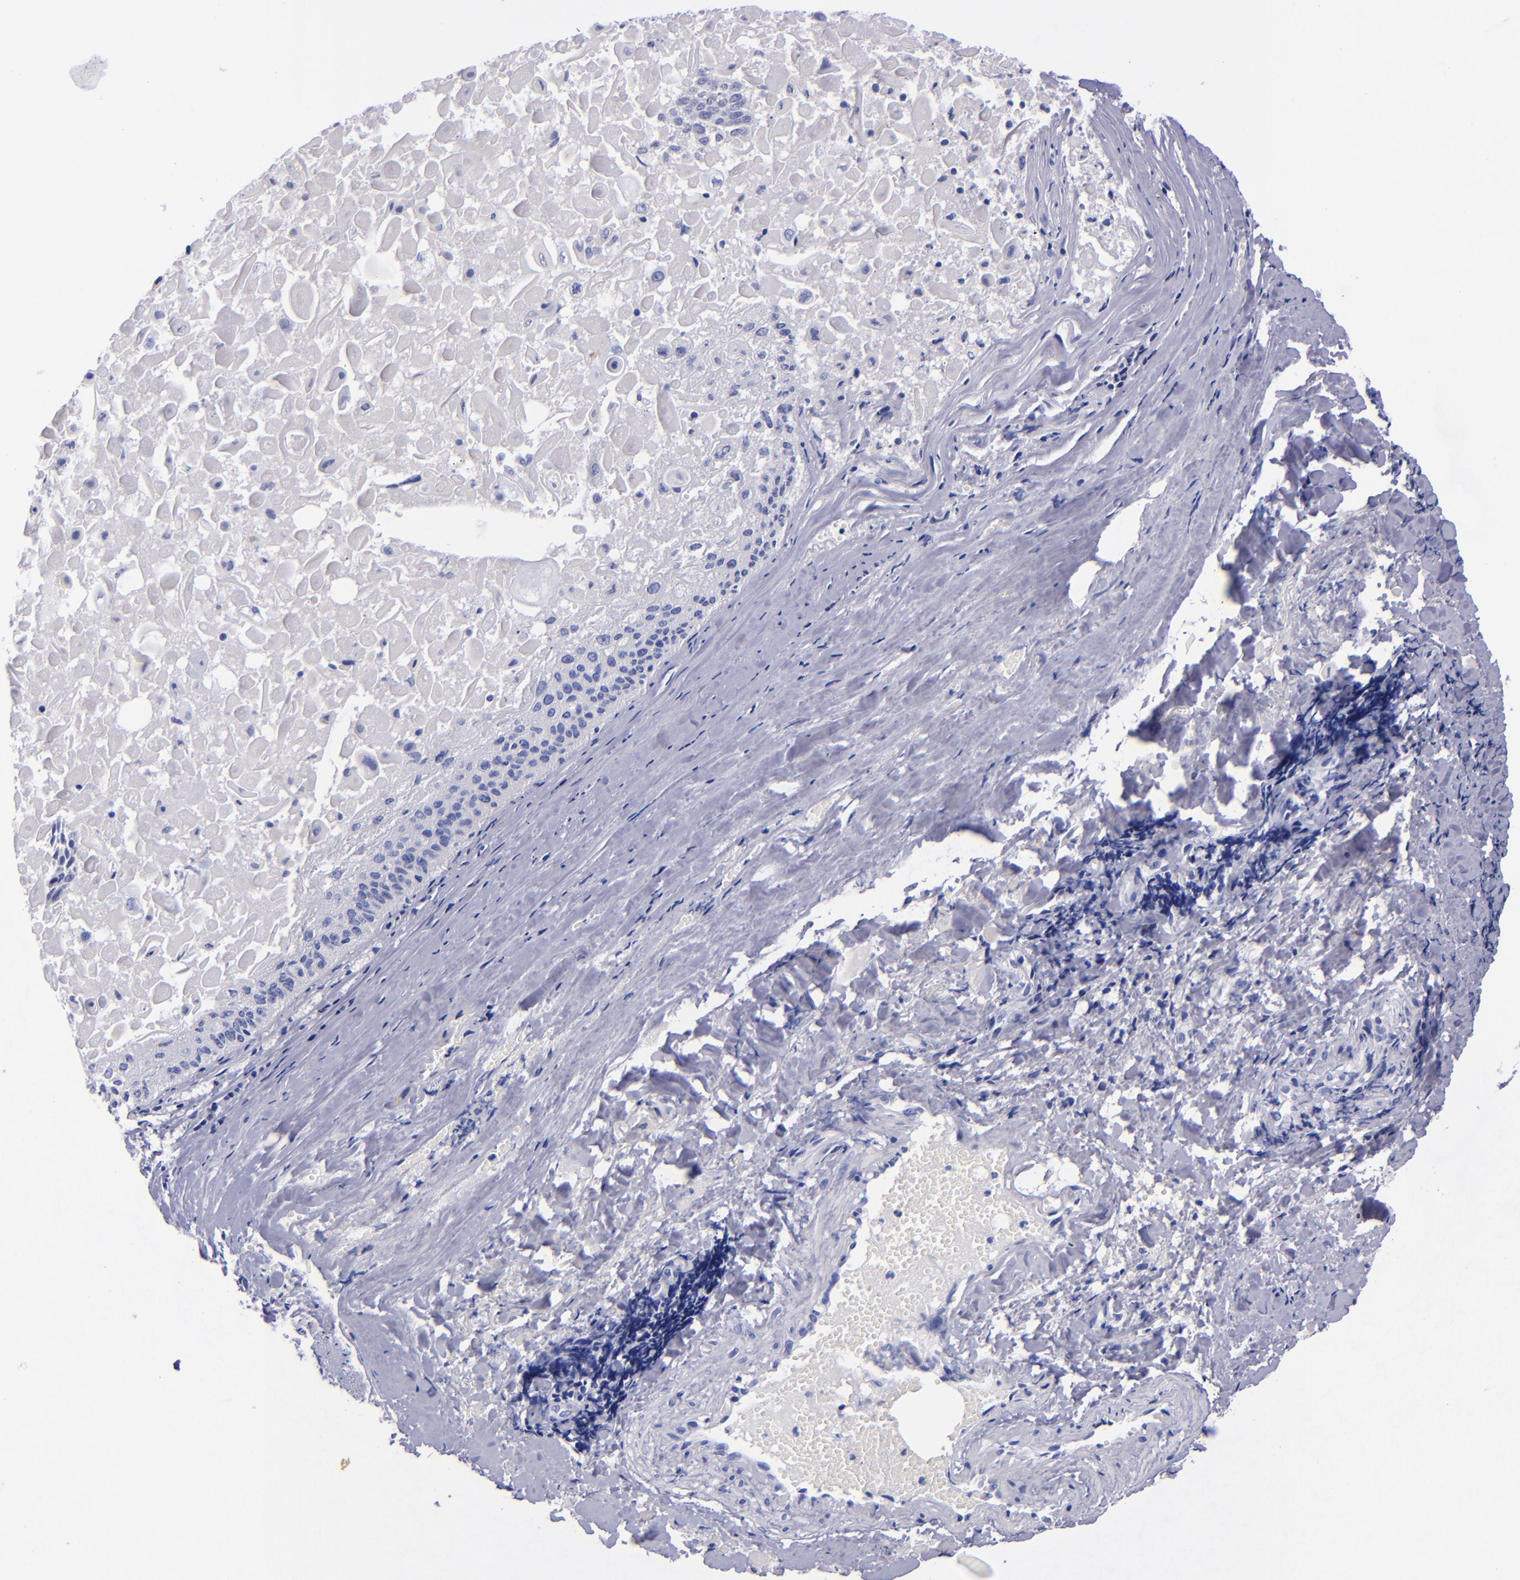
{"staining": {"intensity": "negative", "quantity": "none", "location": "none"}, "tissue": "lung cancer", "cell_type": "Tumor cells", "image_type": "cancer", "snomed": [{"axis": "morphology", "description": "Adenocarcinoma, NOS"}, {"axis": "topography", "description": "Lung"}], "caption": "Immunohistochemistry photomicrograph of neoplastic tissue: human lung cancer (adenocarcinoma) stained with DAB (3,3'-diaminobenzidine) exhibits no significant protein staining in tumor cells.", "gene": "SV2A", "patient": {"sex": "male", "age": 60}}